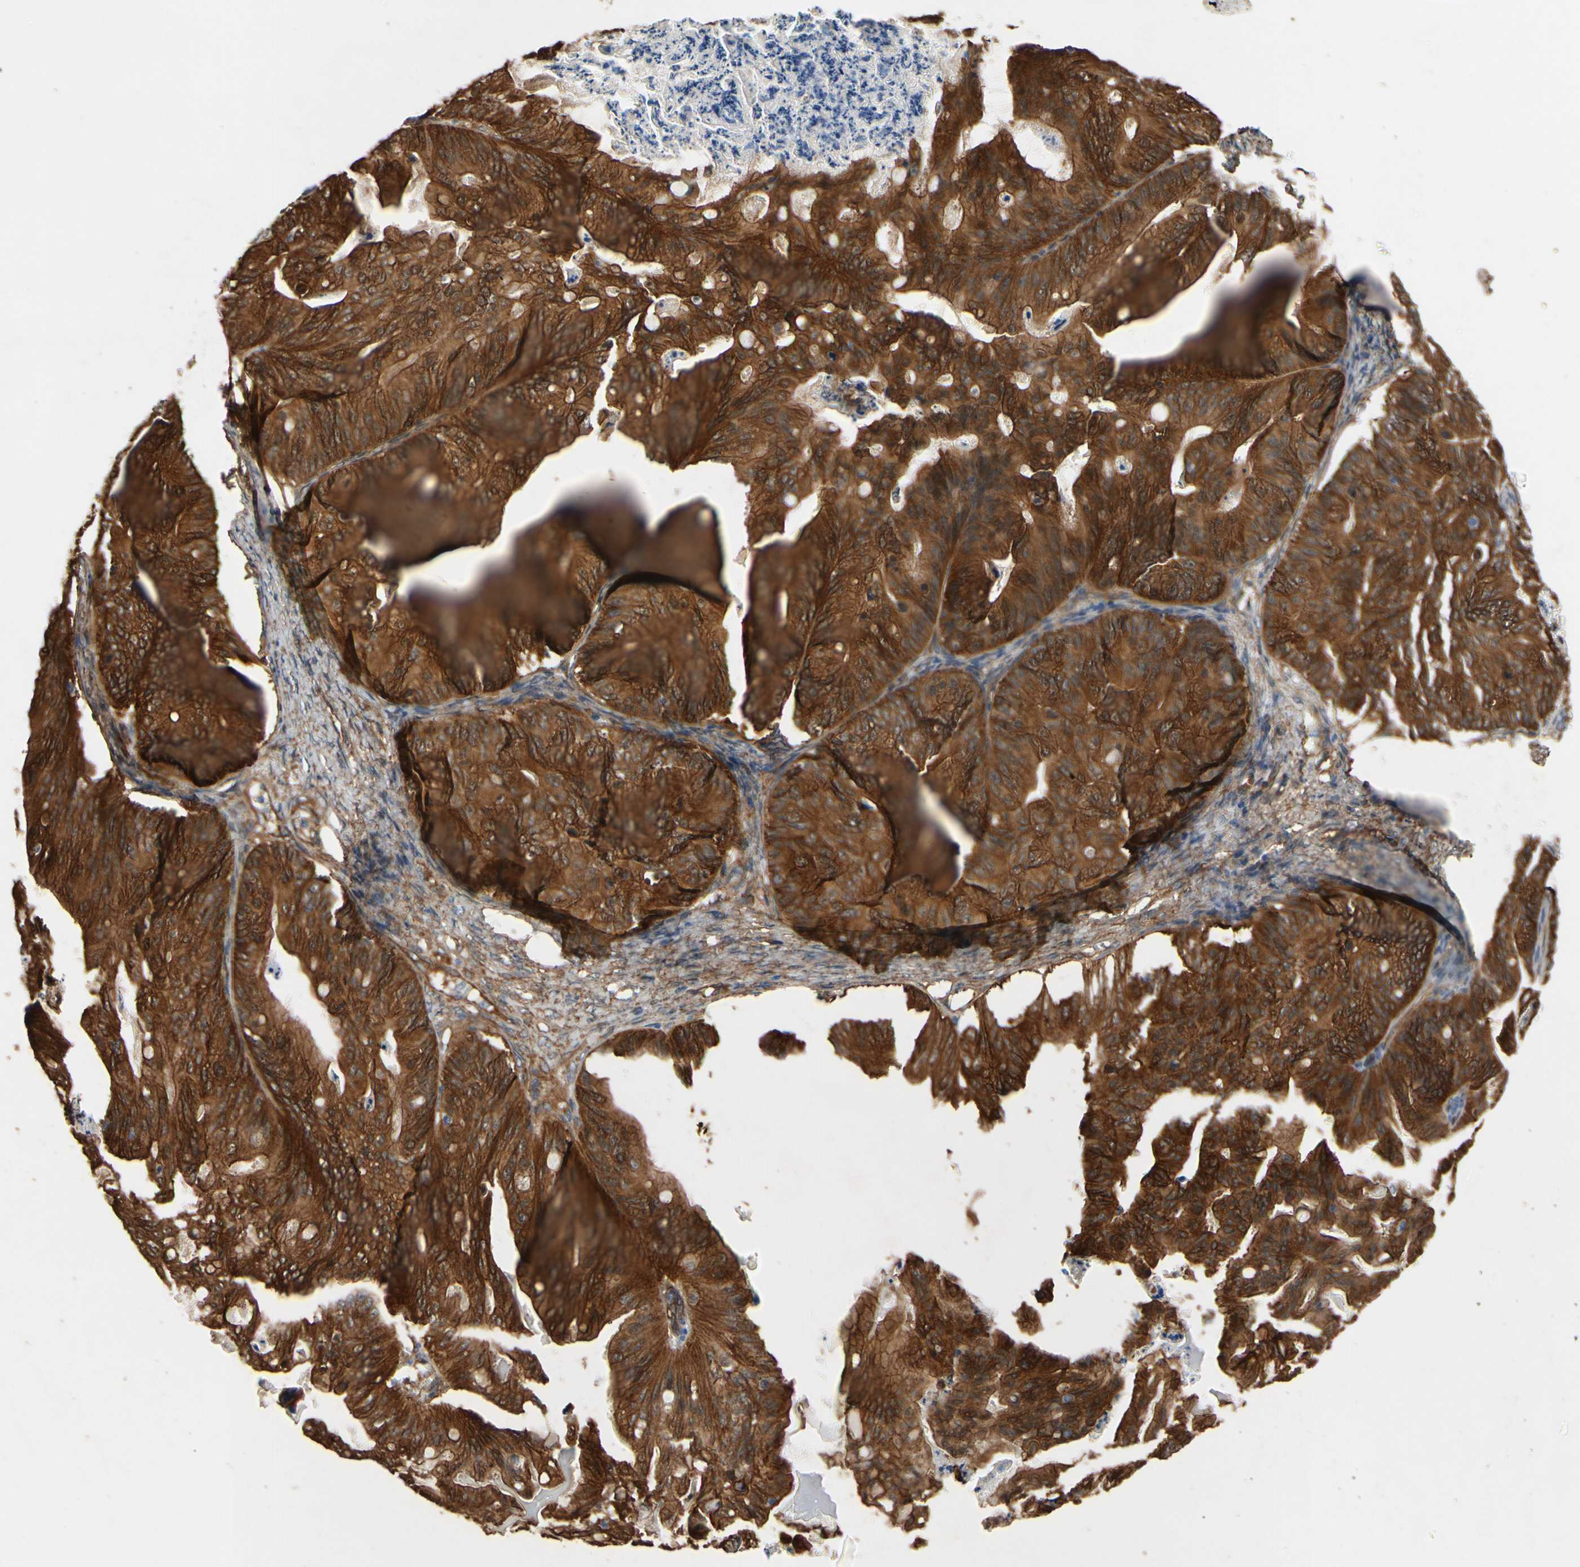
{"staining": {"intensity": "strong", "quantity": ">75%", "location": "cytoplasmic/membranous"}, "tissue": "ovarian cancer", "cell_type": "Tumor cells", "image_type": "cancer", "snomed": [{"axis": "morphology", "description": "Cystadenocarcinoma, mucinous, NOS"}, {"axis": "topography", "description": "Ovary"}], "caption": "Immunohistochemical staining of human ovarian cancer (mucinous cystadenocarcinoma) displays strong cytoplasmic/membranous protein positivity in approximately >75% of tumor cells.", "gene": "CTTNBP2", "patient": {"sex": "female", "age": 36}}